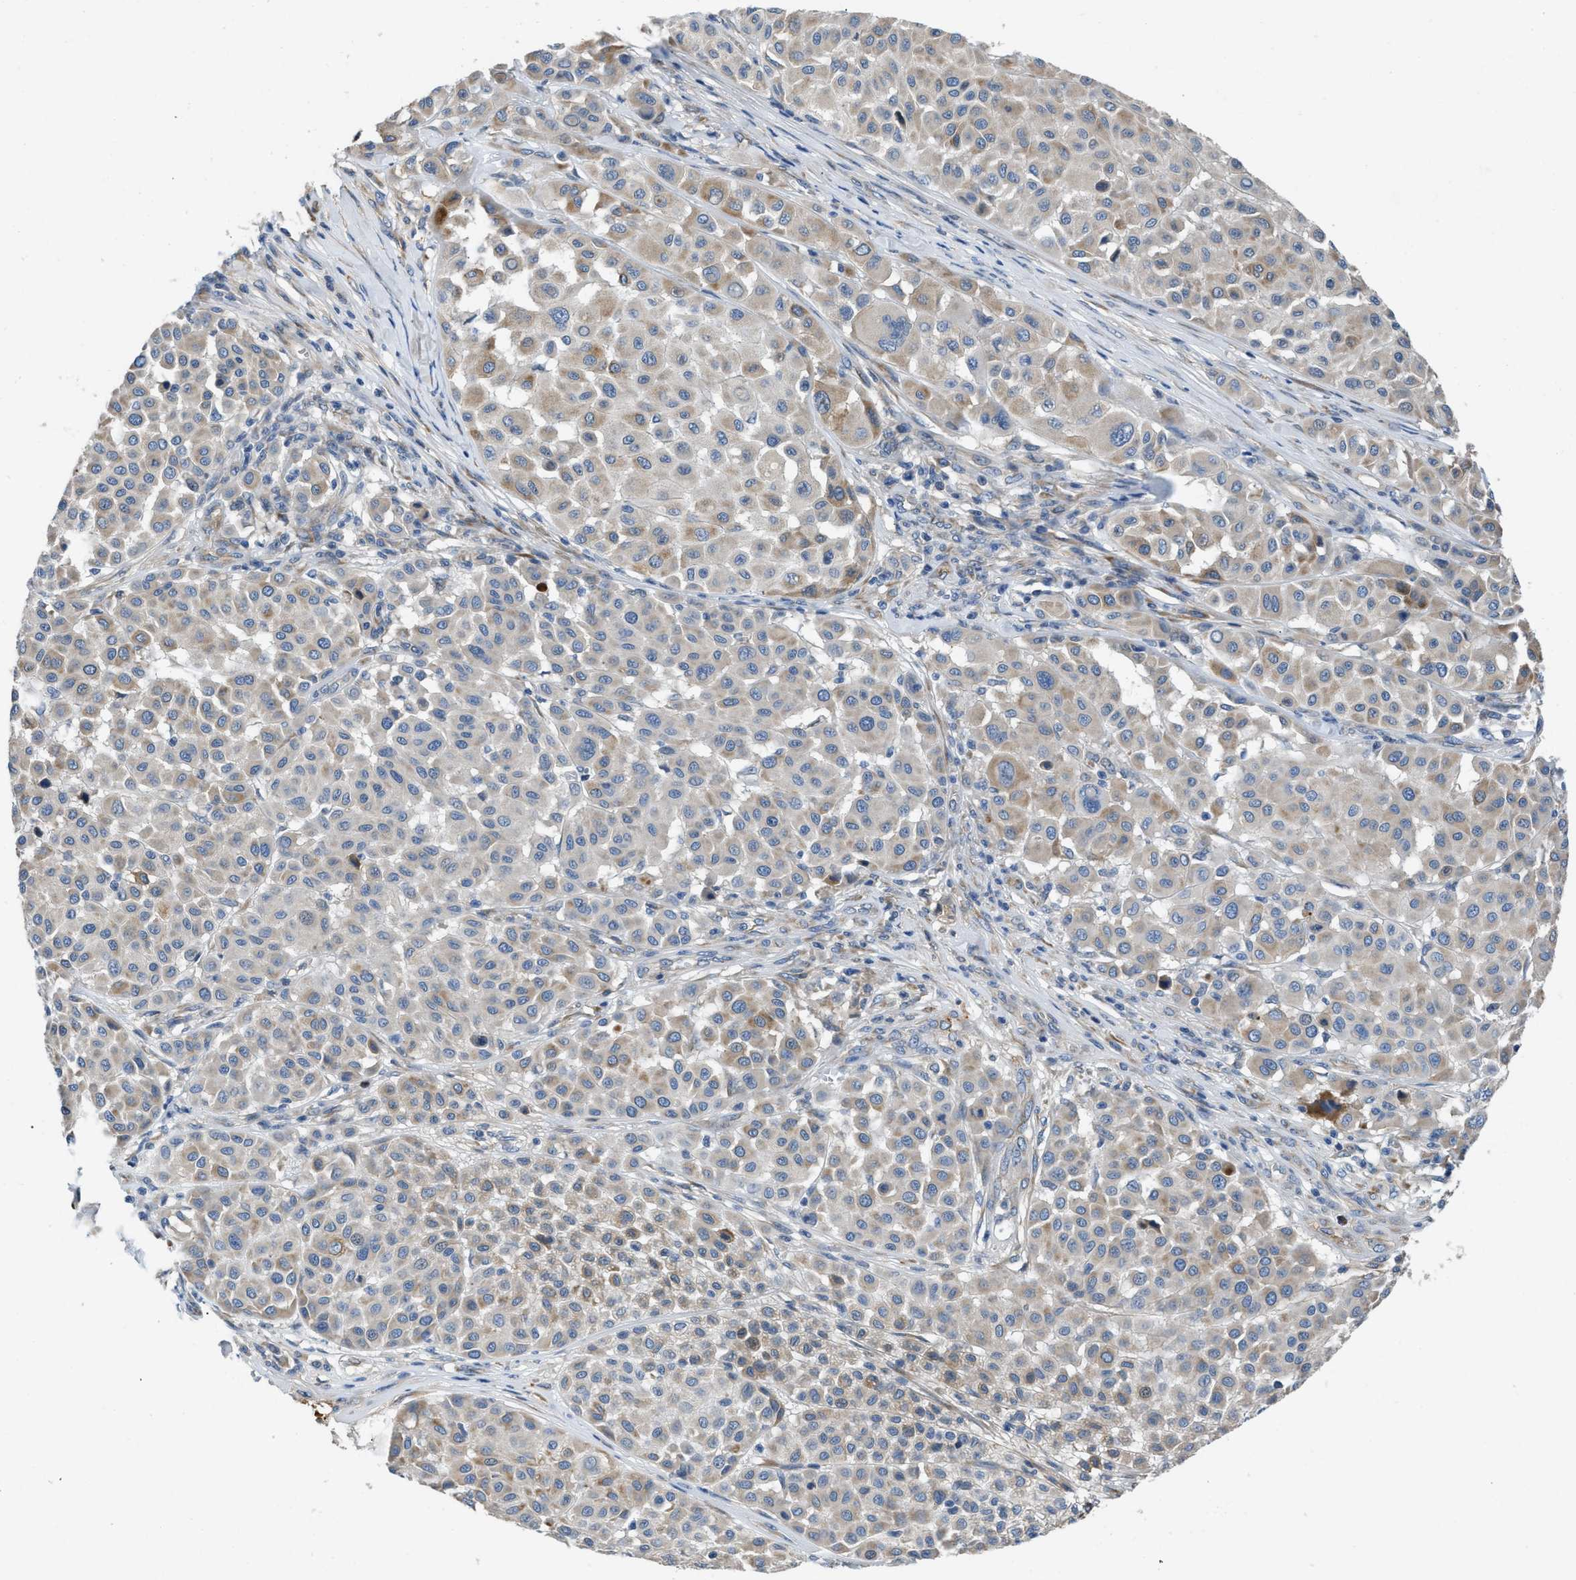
{"staining": {"intensity": "weak", "quantity": ">75%", "location": "cytoplasmic/membranous"}, "tissue": "melanoma", "cell_type": "Tumor cells", "image_type": "cancer", "snomed": [{"axis": "morphology", "description": "Malignant melanoma, Metastatic site"}, {"axis": "topography", "description": "Soft tissue"}], "caption": "An immunohistochemistry (IHC) micrograph of neoplastic tissue is shown. Protein staining in brown shows weak cytoplasmic/membranous positivity in malignant melanoma (metastatic site) within tumor cells. (DAB = brown stain, brightfield microscopy at high magnification).", "gene": "GGCX", "patient": {"sex": "male", "age": 41}}